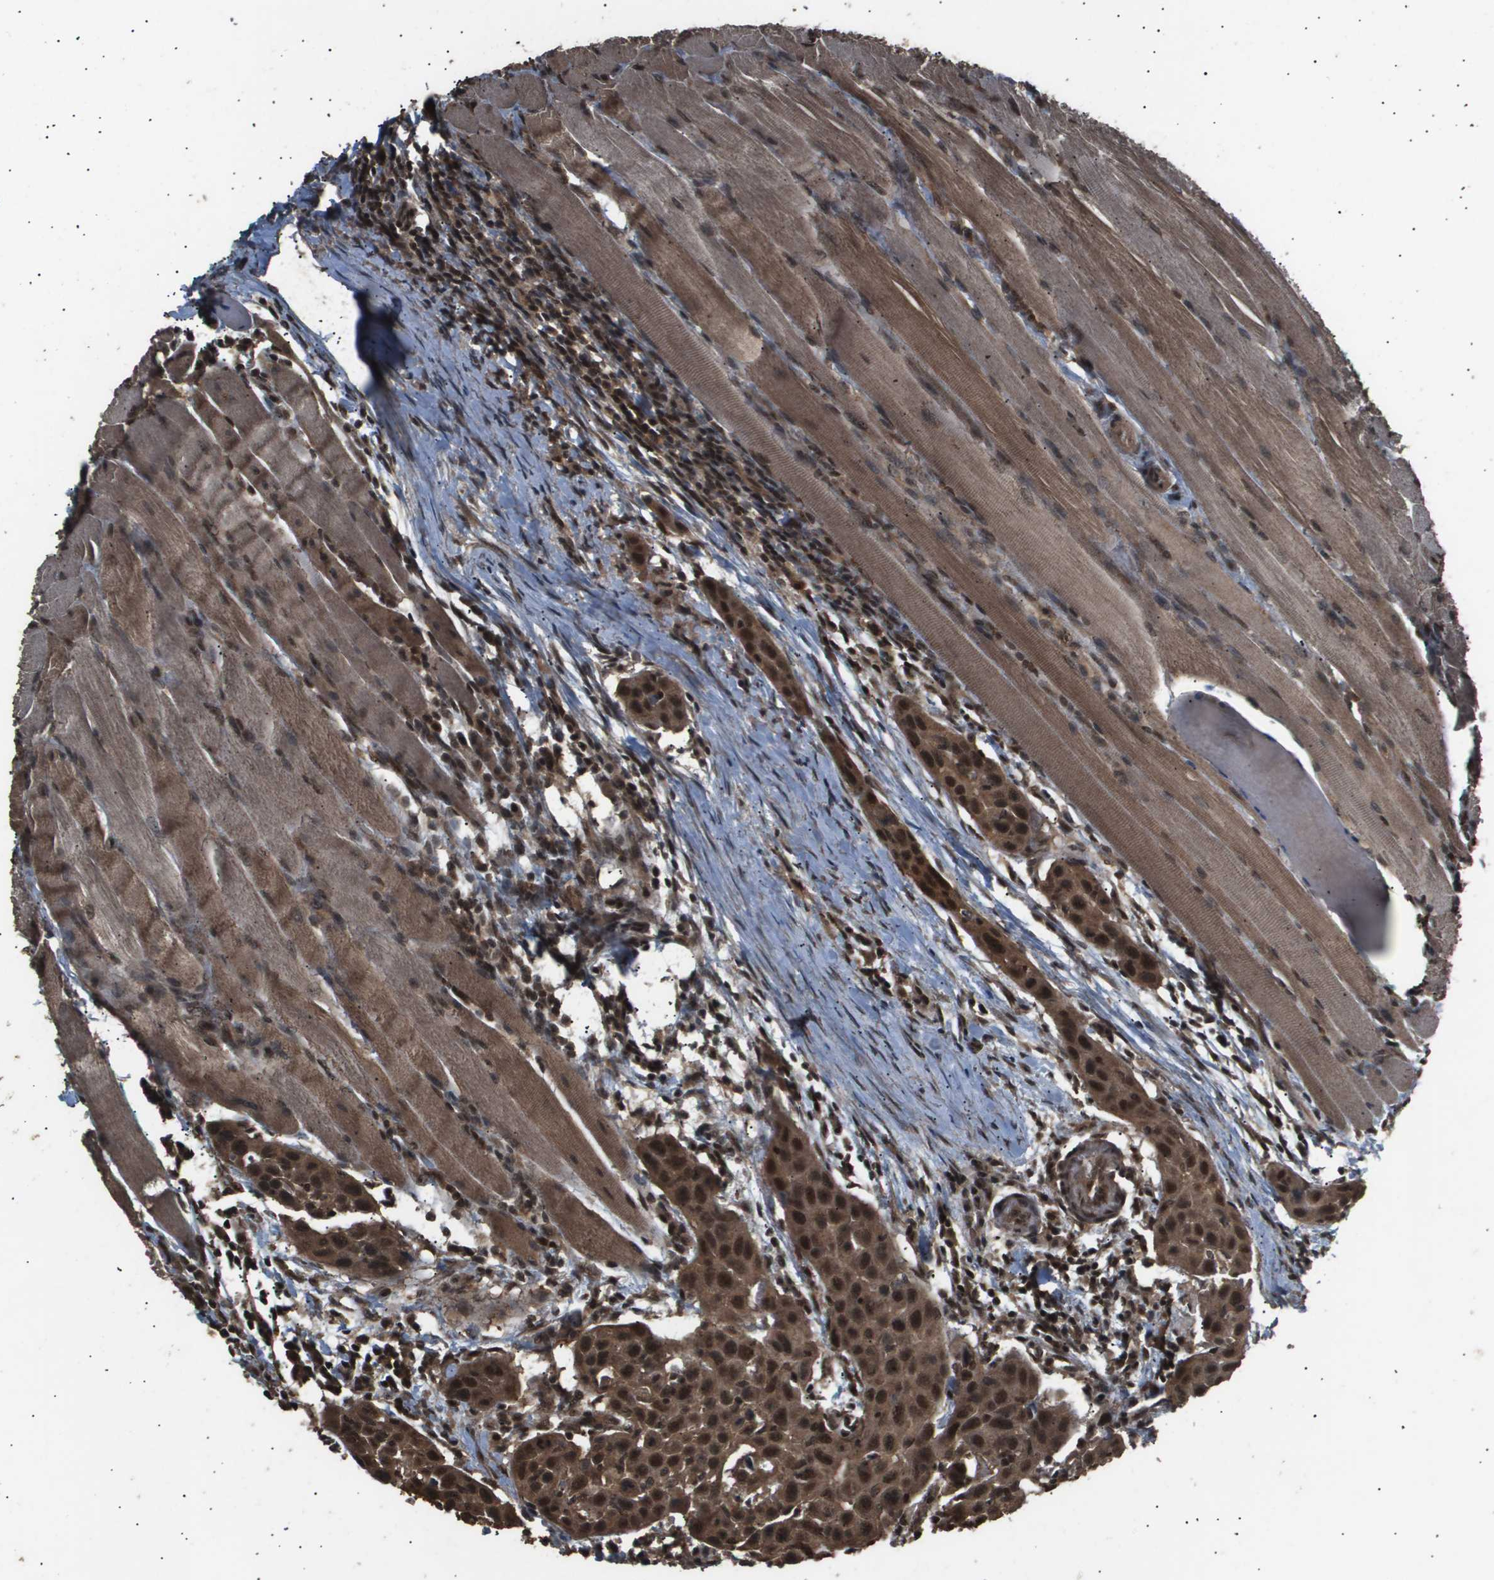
{"staining": {"intensity": "strong", "quantity": ">75%", "location": "cytoplasmic/membranous,nuclear"}, "tissue": "head and neck cancer", "cell_type": "Tumor cells", "image_type": "cancer", "snomed": [{"axis": "morphology", "description": "Squamous cell carcinoma, NOS"}, {"axis": "topography", "description": "Oral tissue"}, {"axis": "topography", "description": "Head-Neck"}], "caption": "This micrograph reveals head and neck squamous cell carcinoma stained with immunohistochemistry to label a protein in brown. The cytoplasmic/membranous and nuclear of tumor cells show strong positivity for the protein. Nuclei are counter-stained blue.", "gene": "ING1", "patient": {"sex": "female", "age": 50}}